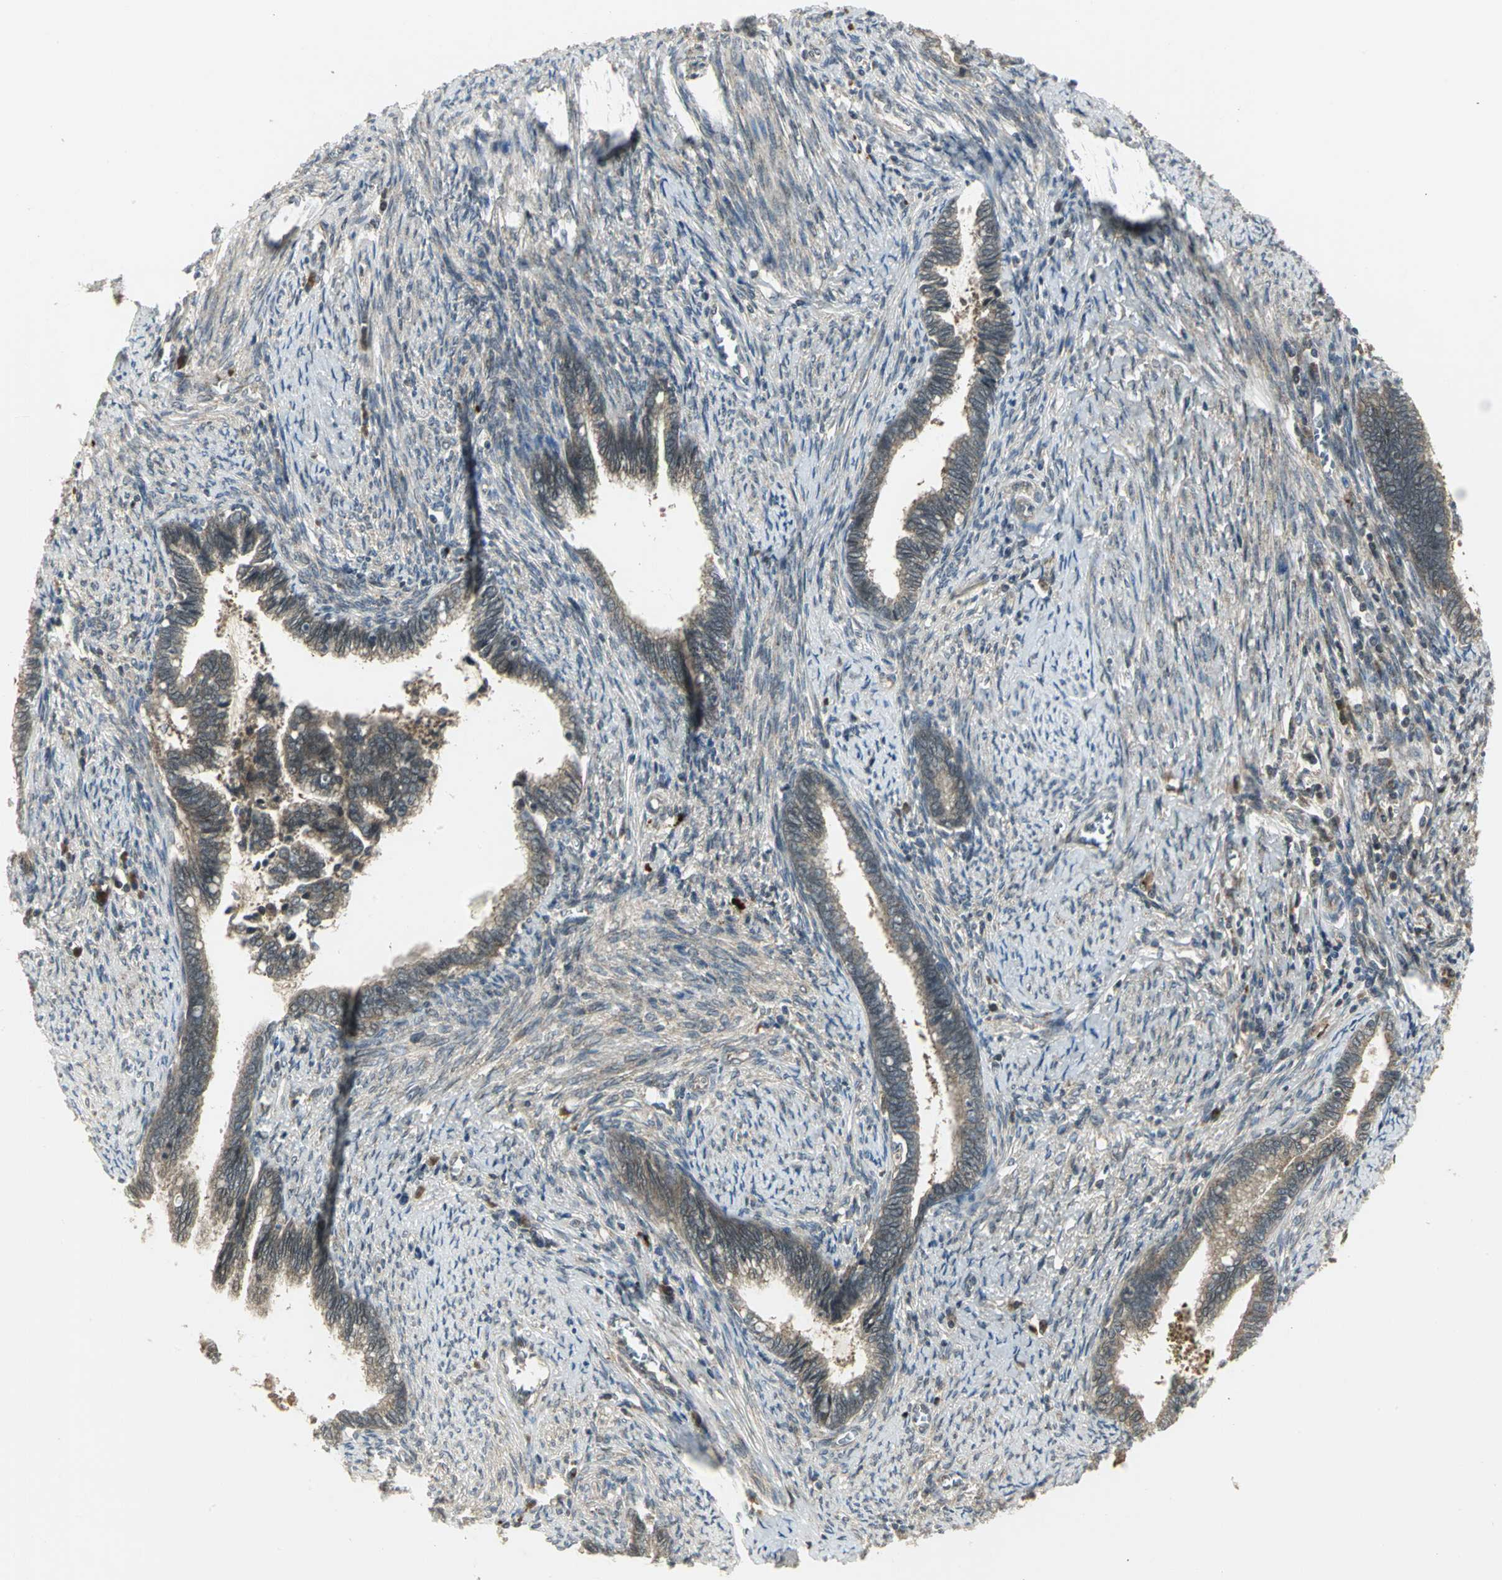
{"staining": {"intensity": "weak", "quantity": ">75%", "location": "cytoplasmic/membranous"}, "tissue": "cervical cancer", "cell_type": "Tumor cells", "image_type": "cancer", "snomed": [{"axis": "morphology", "description": "Adenocarcinoma, NOS"}, {"axis": "topography", "description": "Cervix"}], "caption": "Cervical cancer stained with DAB immunohistochemistry (IHC) exhibits low levels of weak cytoplasmic/membranous staining in approximately >75% of tumor cells. The protein of interest is shown in brown color, while the nuclei are stained blue.", "gene": "MAPK8IP3", "patient": {"sex": "female", "age": 44}}